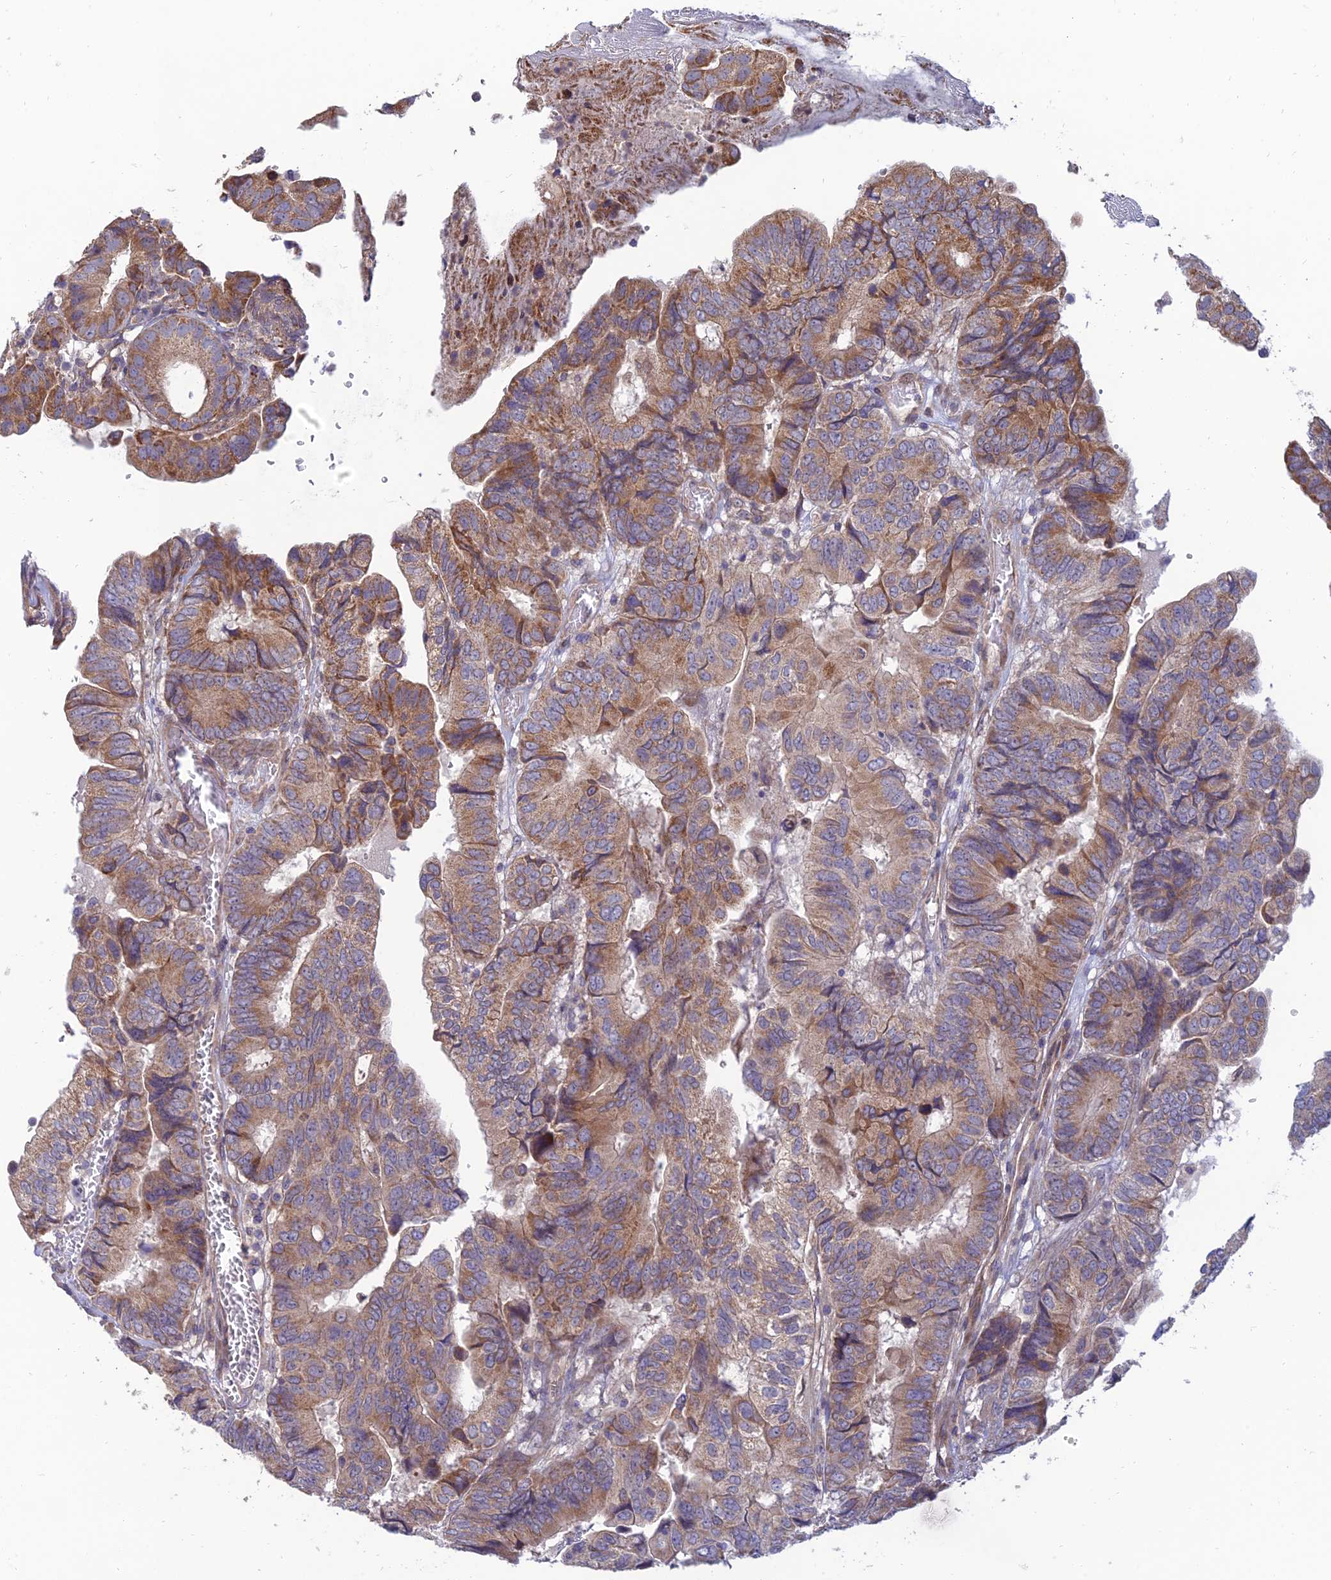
{"staining": {"intensity": "moderate", "quantity": ">75%", "location": "cytoplasmic/membranous"}, "tissue": "colorectal cancer", "cell_type": "Tumor cells", "image_type": "cancer", "snomed": [{"axis": "morphology", "description": "Adenocarcinoma, NOS"}, {"axis": "topography", "description": "Colon"}], "caption": "The image exhibits a brown stain indicating the presence of a protein in the cytoplasmic/membranous of tumor cells in colorectal cancer.", "gene": "C3orf20", "patient": {"sex": "male", "age": 85}}